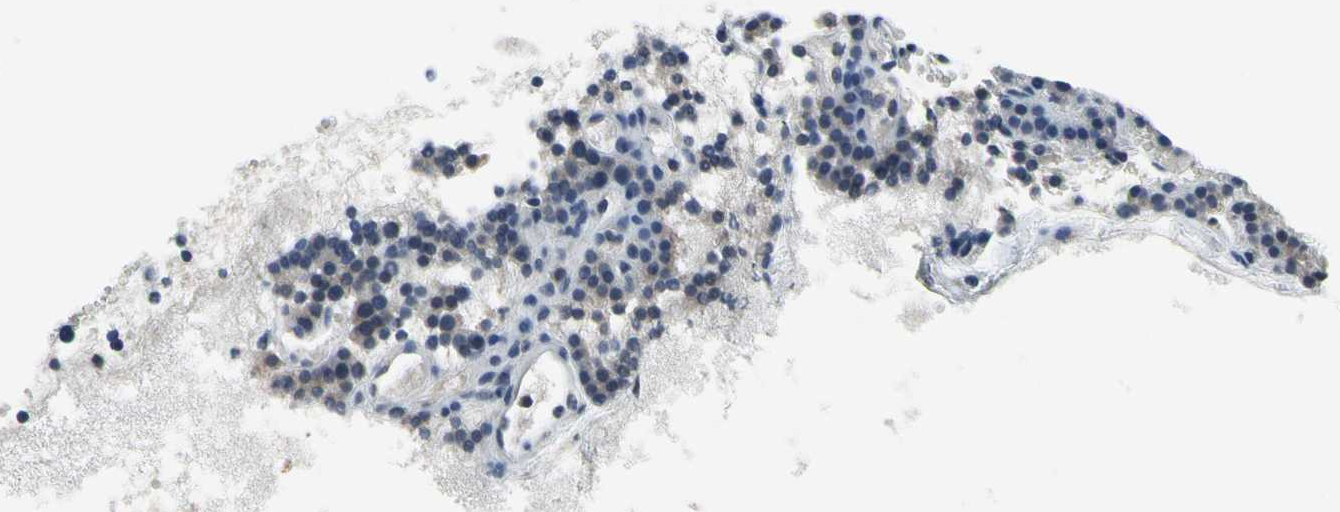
{"staining": {"intensity": "negative", "quantity": "none", "location": "none"}, "tissue": "parathyroid gland", "cell_type": "Glandular cells", "image_type": "normal", "snomed": [{"axis": "morphology", "description": "Normal tissue, NOS"}, {"axis": "topography", "description": "Parathyroid gland"}], "caption": "Glandular cells show no significant protein expression in benign parathyroid gland.", "gene": "SELENOK", "patient": {"sex": "male", "age": 25}}